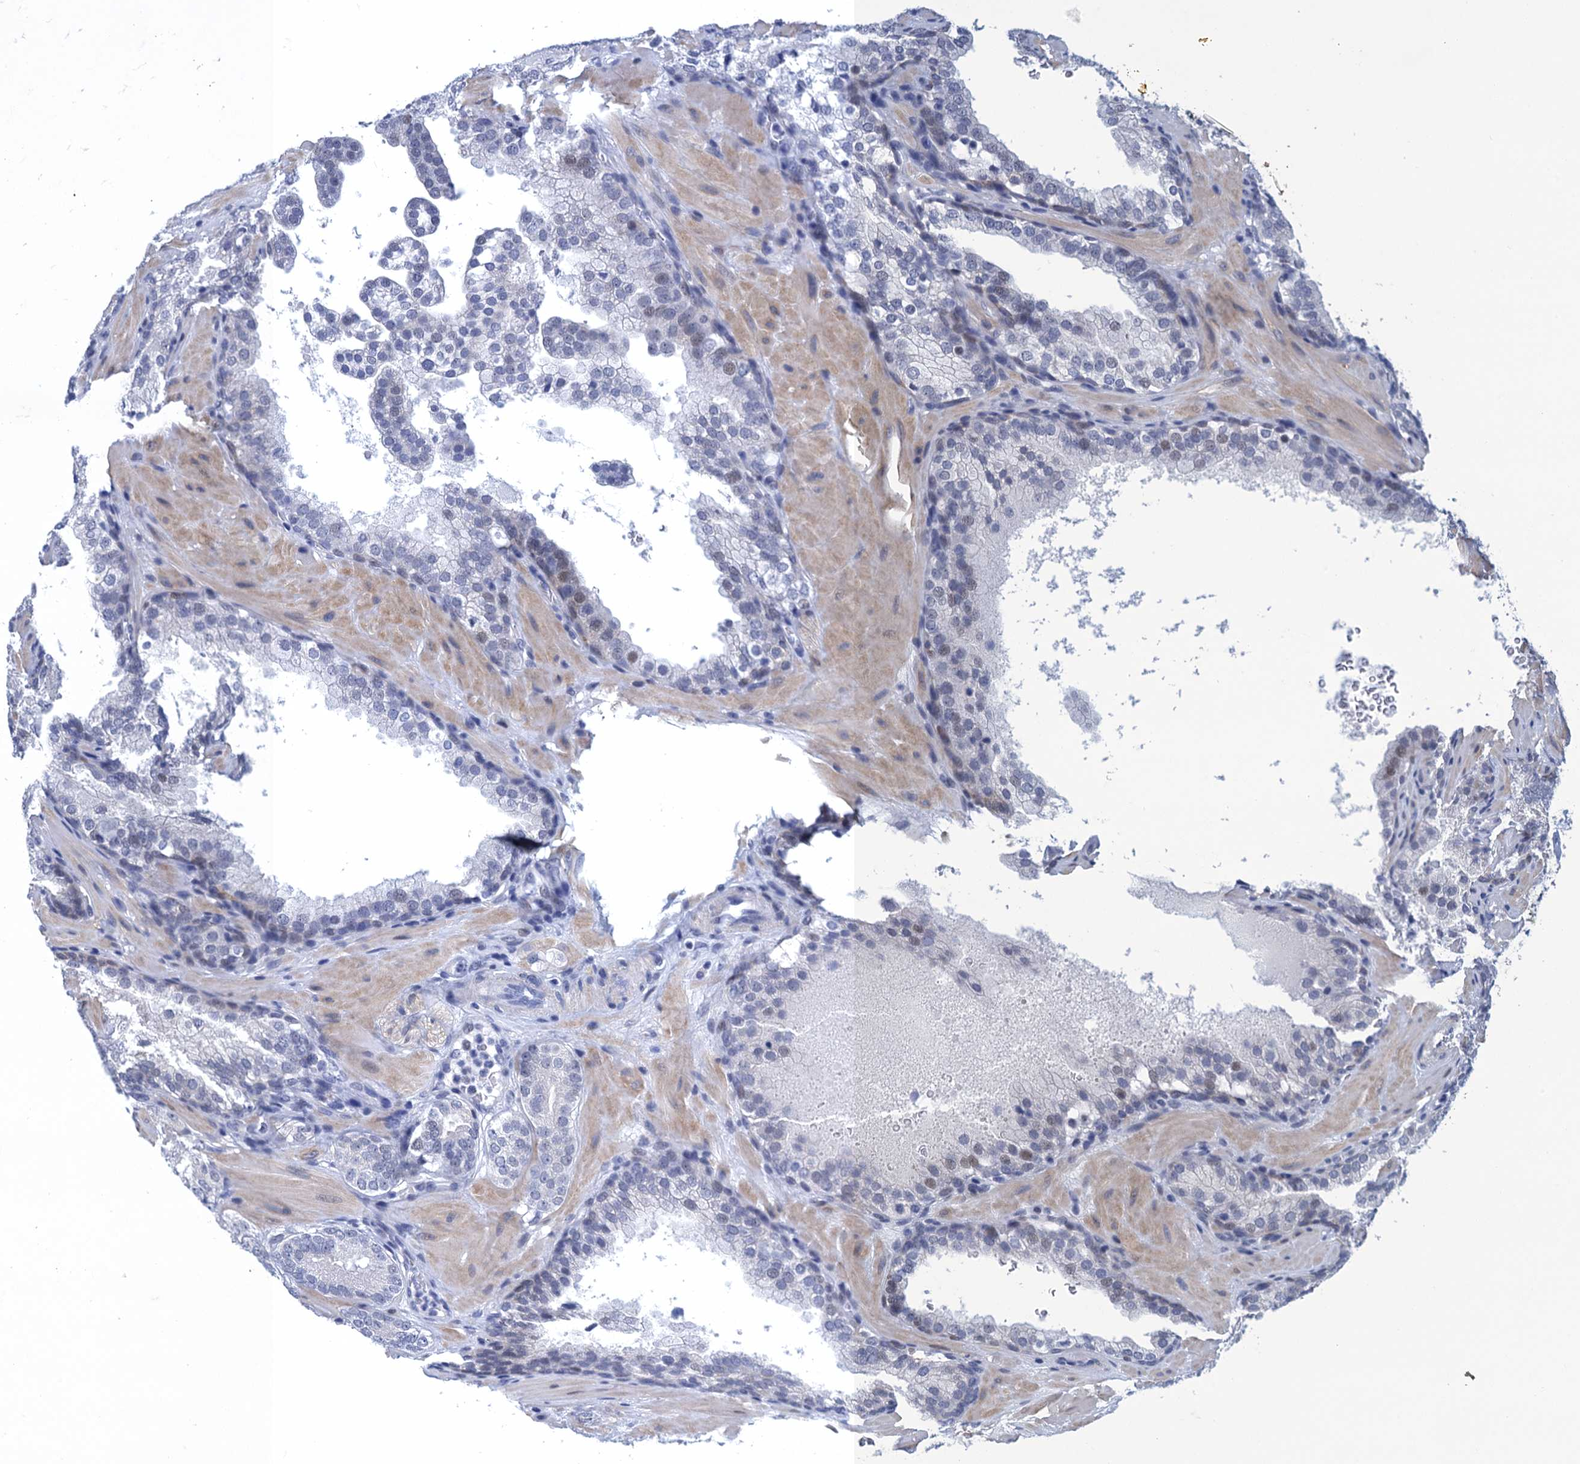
{"staining": {"intensity": "negative", "quantity": "none", "location": "none"}, "tissue": "prostate cancer", "cell_type": "Tumor cells", "image_type": "cancer", "snomed": [{"axis": "morphology", "description": "Adenocarcinoma, High grade"}, {"axis": "topography", "description": "Prostate"}], "caption": "Human prostate cancer (adenocarcinoma (high-grade)) stained for a protein using immunohistochemistry exhibits no expression in tumor cells.", "gene": "GINS3", "patient": {"sex": "male", "age": 60}}